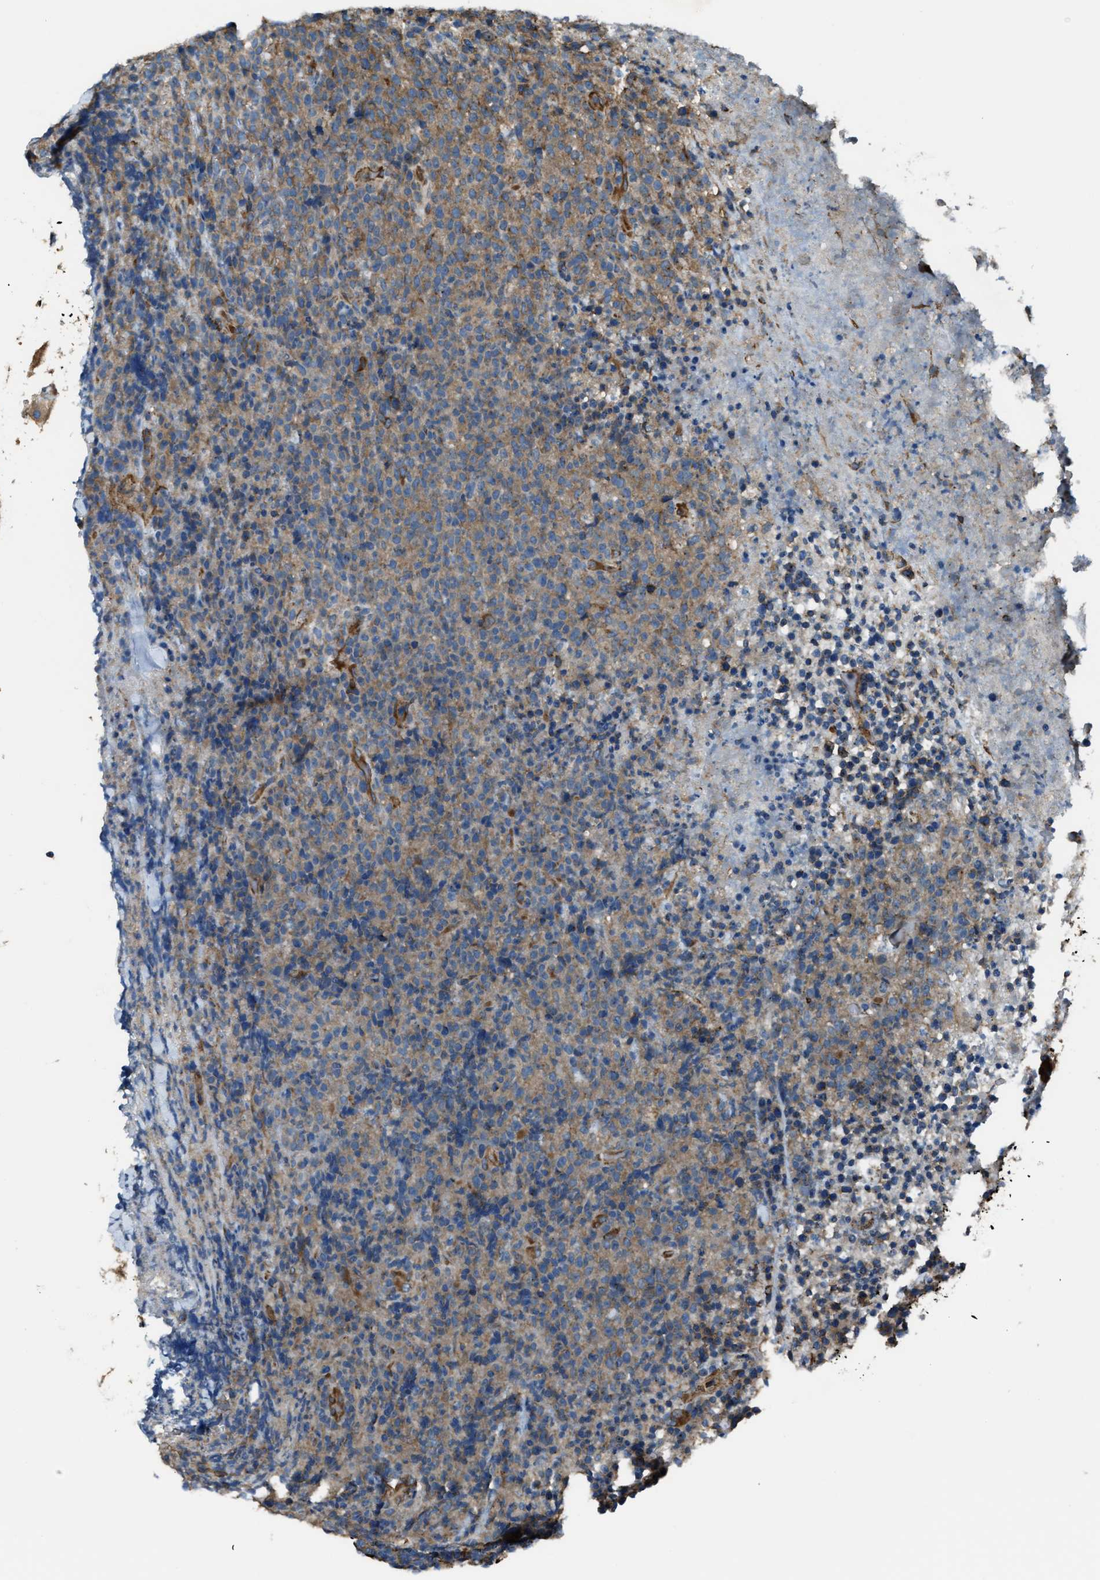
{"staining": {"intensity": "moderate", "quantity": "25%-75%", "location": "cytoplasmic/membranous"}, "tissue": "lymphoma", "cell_type": "Tumor cells", "image_type": "cancer", "snomed": [{"axis": "morphology", "description": "Malignant lymphoma, non-Hodgkin's type, Low grade"}, {"axis": "topography", "description": "Lymph node"}], "caption": "Immunohistochemical staining of human lymphoma demonstrates medium levels of moderate cytoplasmic/membranous expression in approximately 25%-75% of tumor cells. (DAB IHC with brightfield microscopy, high magnification).", "gene": "TRPC1", "patient": {"sex": "male", "age": 66}}